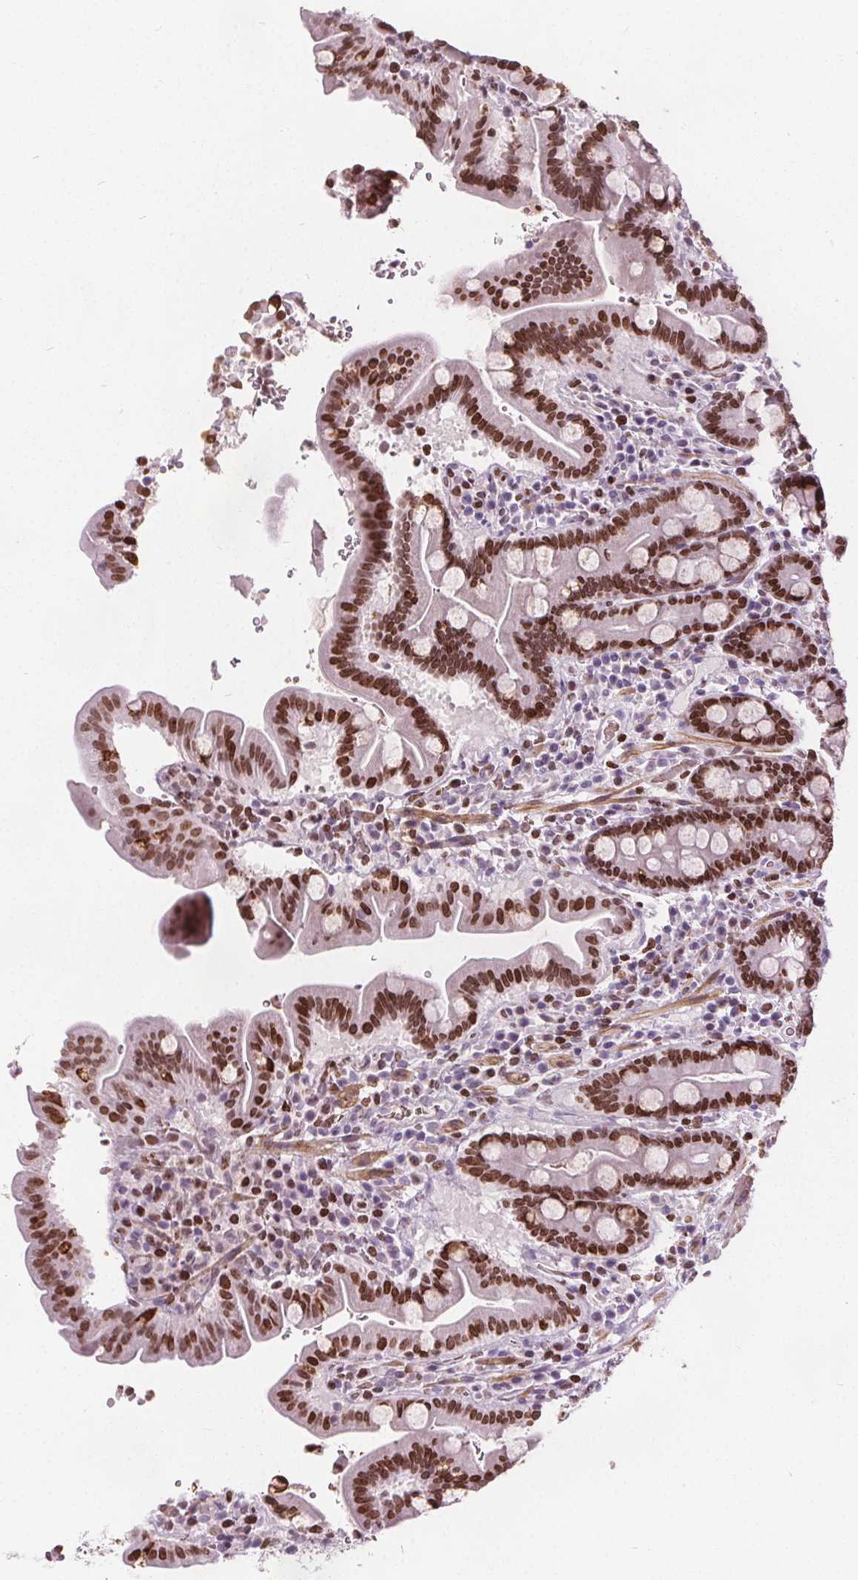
{"staining": {"intensity": "moderate", "quantity": ">75%", "location": "nuclear"}, "tissue": "small intestine", "cell_type": "Glandular cells", "image_type": "normal", "snomed": [{"axis": "morphology", "description": "Normal tissue, NOS"}, {"axis": "topography", "description": "Small intestine"}], "caption": "The immunohistochemical stain shows moderate nuclear positivity in glandular cells of benign small intestine. (DAB IHC with brightfield microscopy, high magnification).", "gene": "ISLR2", "patient": {"sex": "male", "age": 26}}